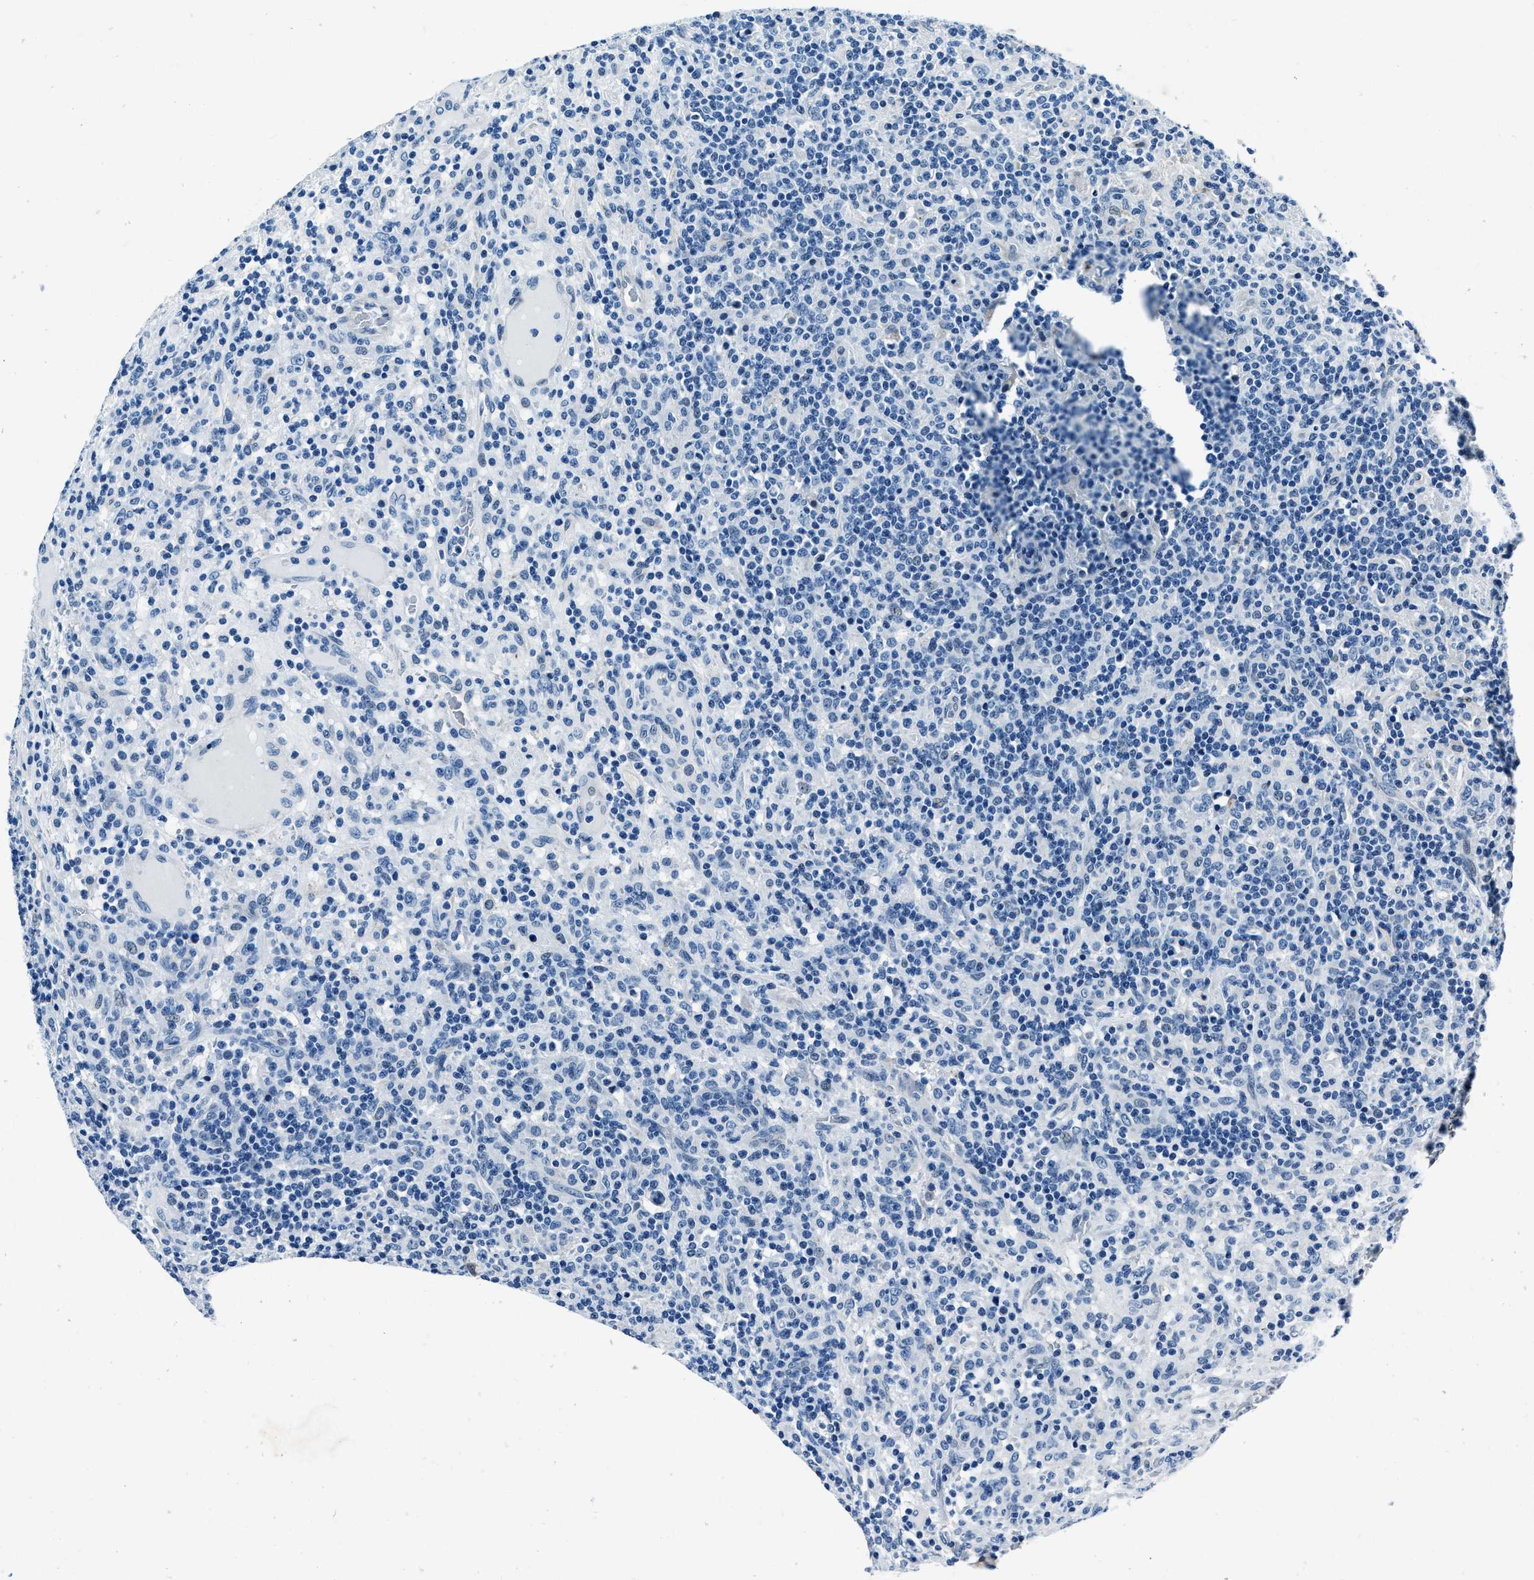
{"staining": {"intensity": "negative", "quantity": "none", "location": "none"}, "tissue": "lymphoma", "cell_type": "Tumor cells", "image_type": "cancer", "snomed": [{"axis": "morphology", "description": "Hodgkin's disease, NOS"}, {"axis": "topography", "description": "Lymph node"}], "caption": "Immunohistochemistry image of Hodgkin's disease stained for a protein (brown), which exhibits no expression in tumor cells. (DAB (3,3'-diaminobenzidine) IHC visualized using brightfield microscopy, high magnification).", "gene": "PTPDC1", "patient": {"sex": "male", "age": 70}}